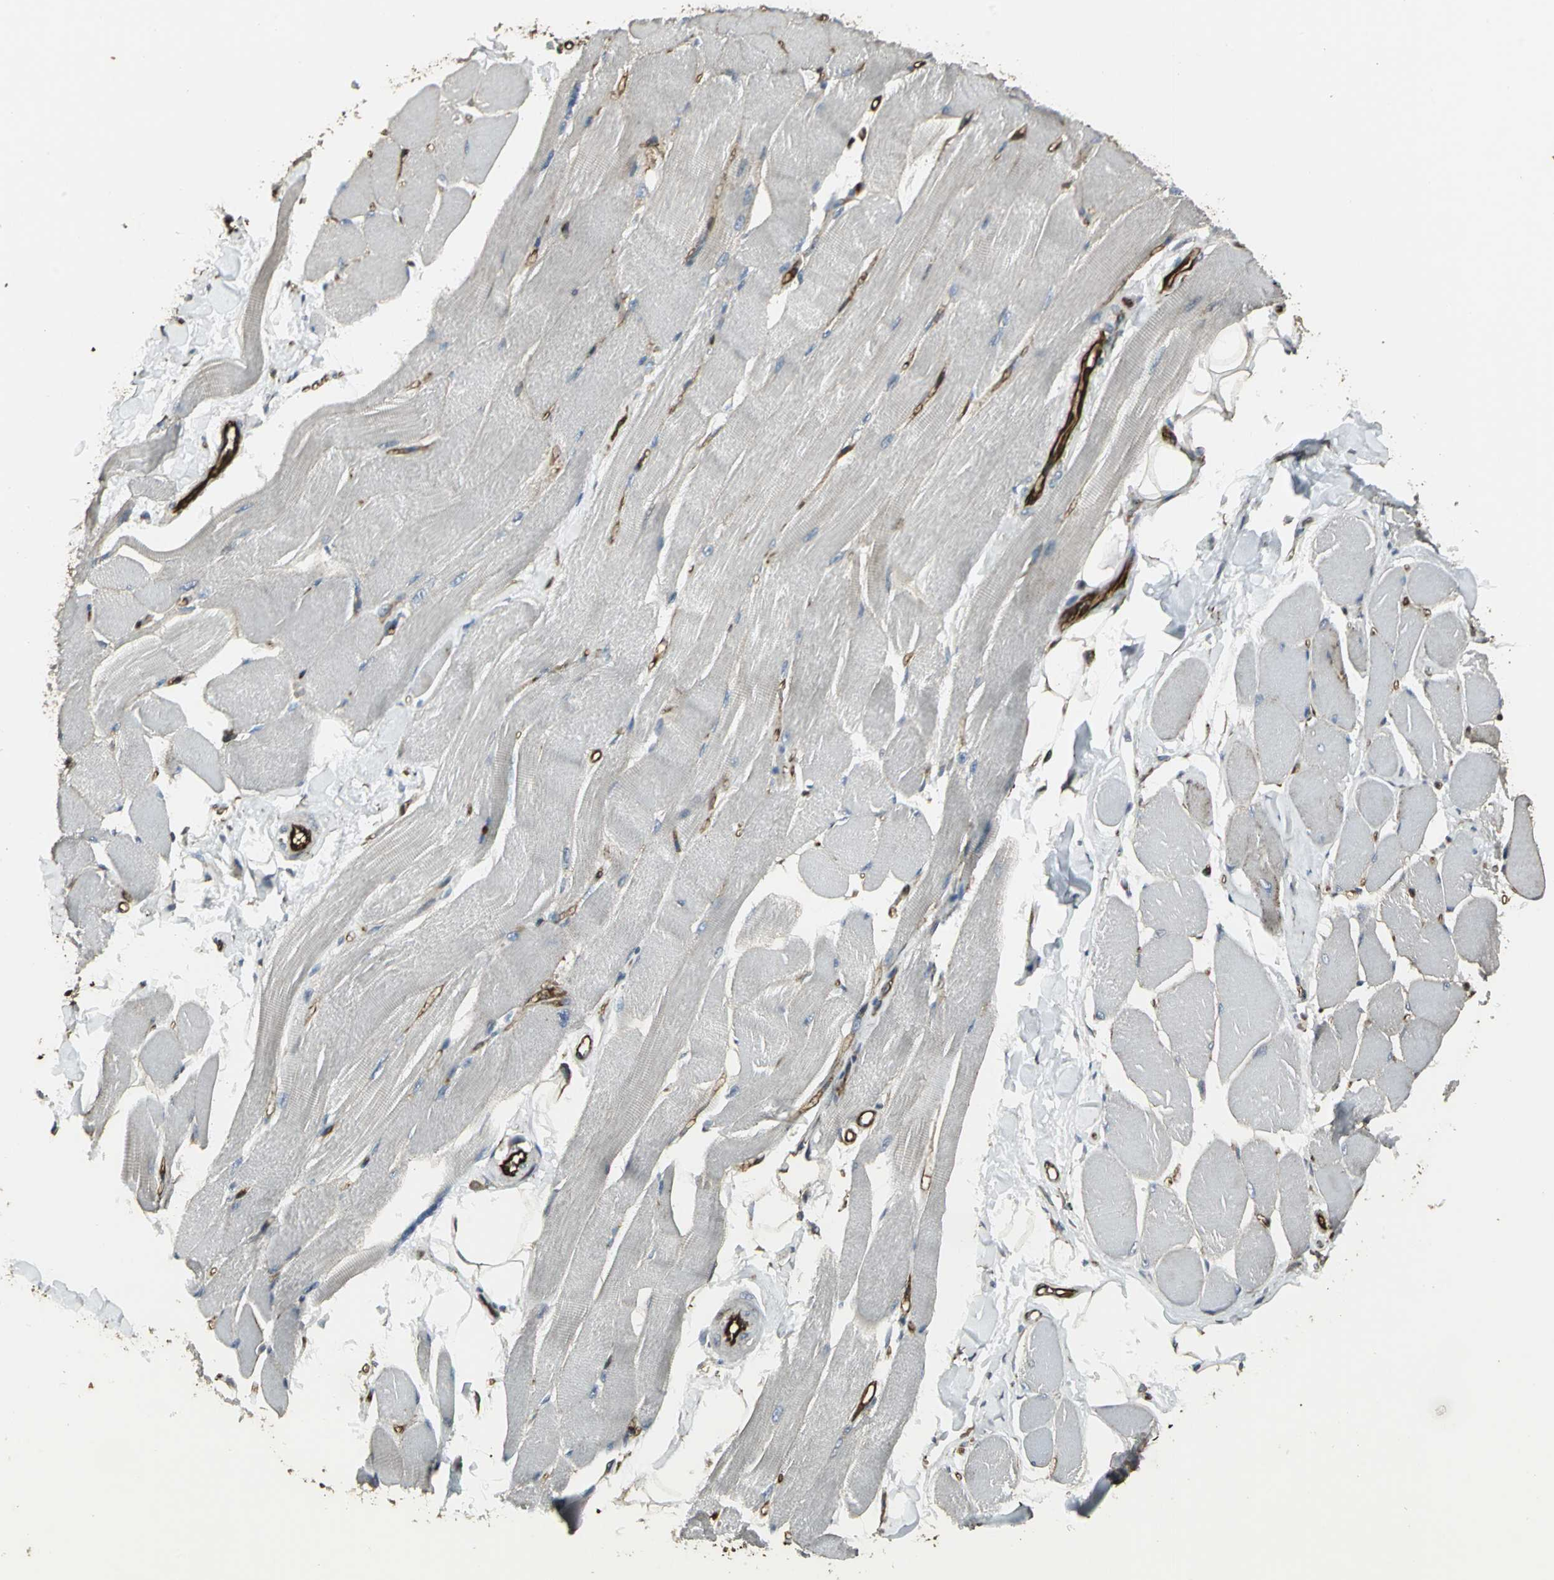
{"staining": {"intensity": "weak", "quantity": "25%-75%", "location": "cytoplasmic/membranous"}, "tissue": "skeletal muscle", "cell_type": "Myocytes", "image_type": "normal", "snomed": [{"axis": "morphology", "description": "Normal tissue, NOS"}, {"axis": "topography", "description": "Skeletal muscle"}, {"axis": "topography", "description": "Peripheral nerve tissue"}], "caption": "Myocytes show low levels of weak cytoplasmic/membranous staining in approximately 25%-75% of cells in unremarkable human skeletal muscle. Nuclei are stained in blue.", "gene": "PRXL2B", "patient": {"sex": "female", "age": 84}}